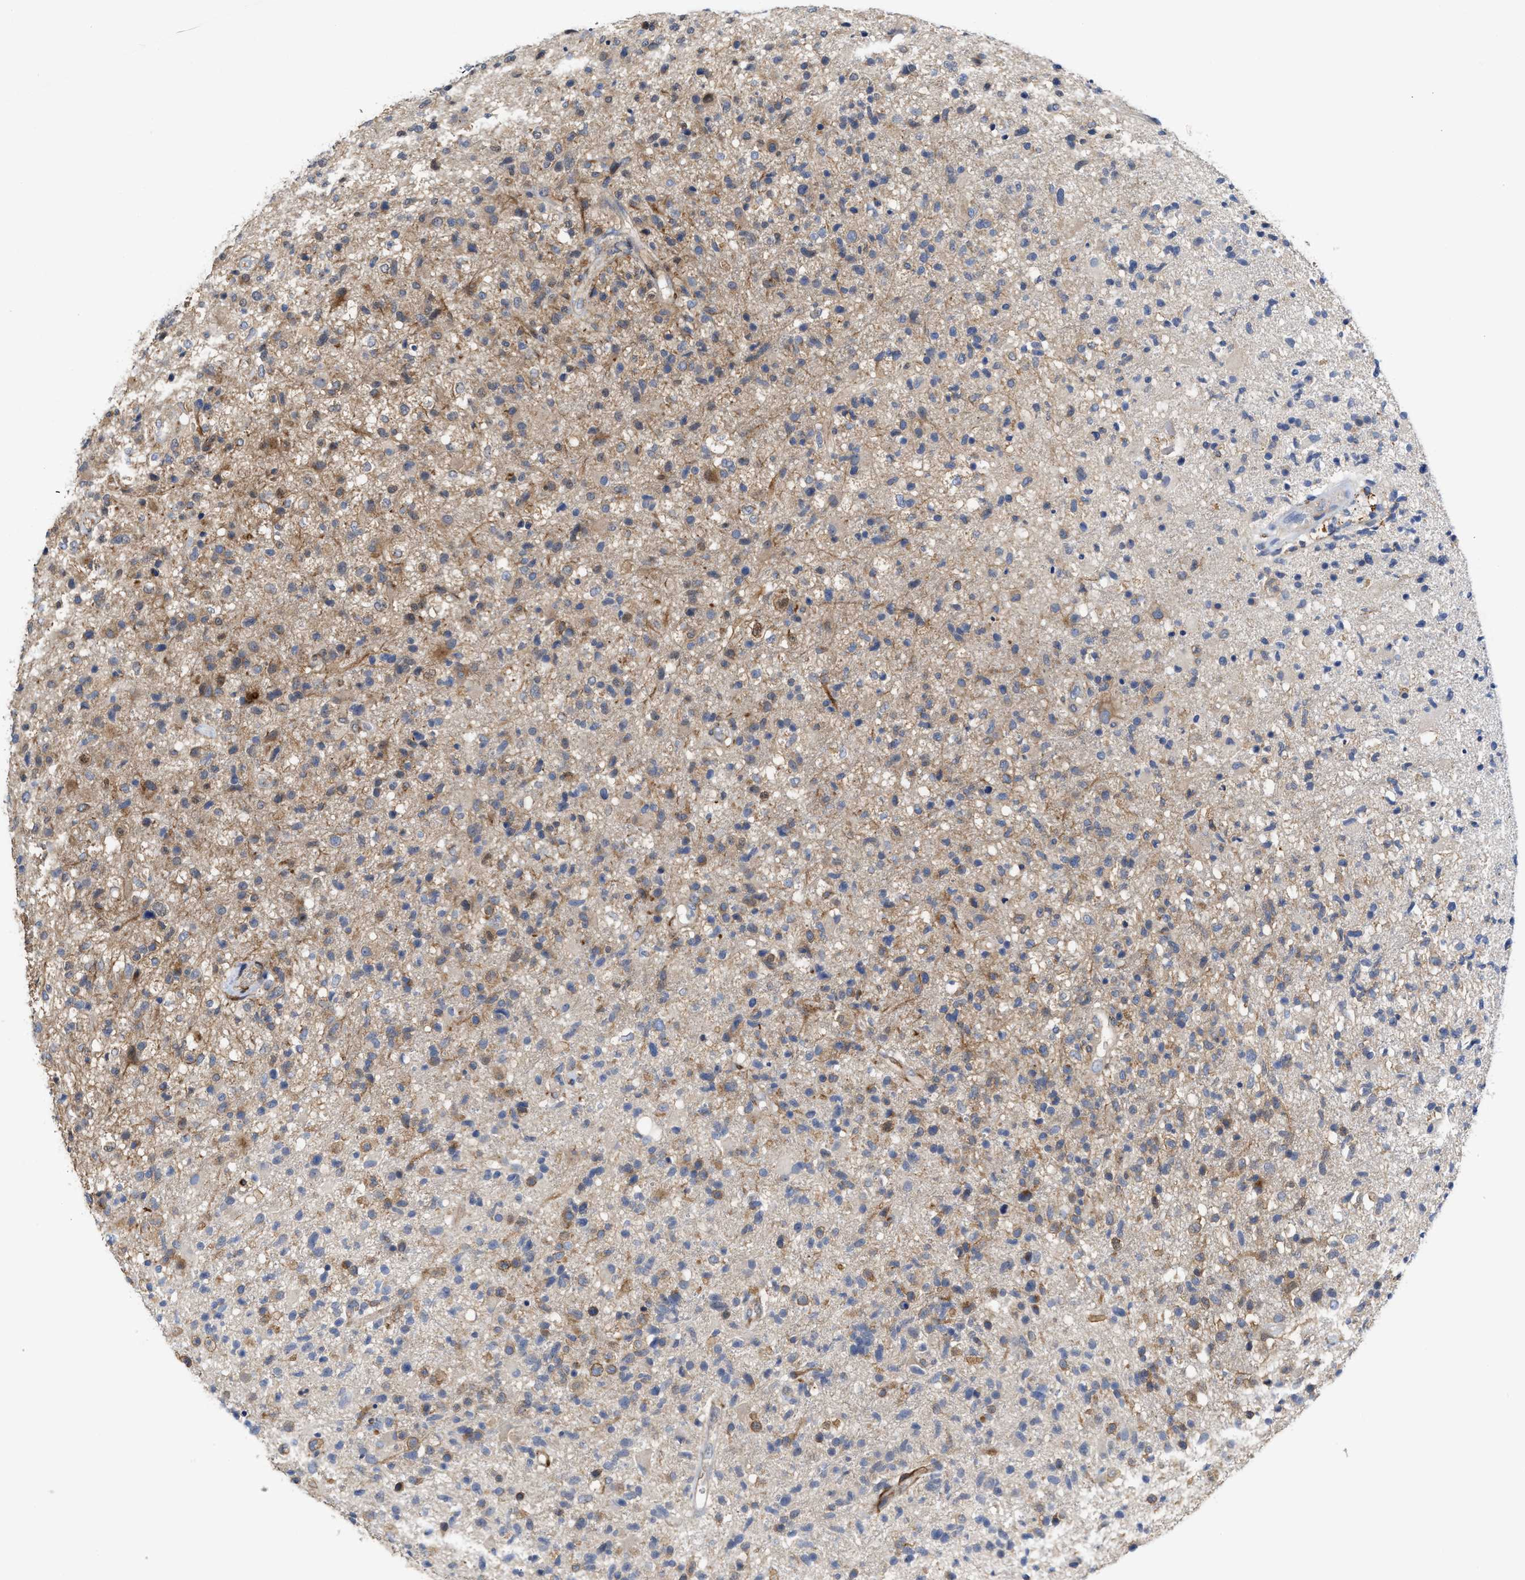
{"staining": {"intensity": "moderate", "quantity": "<25%", "location": "cytoplasmic/membranous"}, "tissue": "glioma", "cell_type": "Tumor cells", "image_type": "cancer", "snomed": [{"axis": "morphology", "description": "Glioma, malignant, High grade"}, {"axis": "topography", "description": "Brain"}], "caption": "Immunohistochemistry (DAB) staining of human malignant high-grade glioma demonstrates moderate cytoplasmic/membranous protein staining in about <25% of tumor cells.", "gene": "BBLN", "patient": {"sex": "male", "age": 72}}